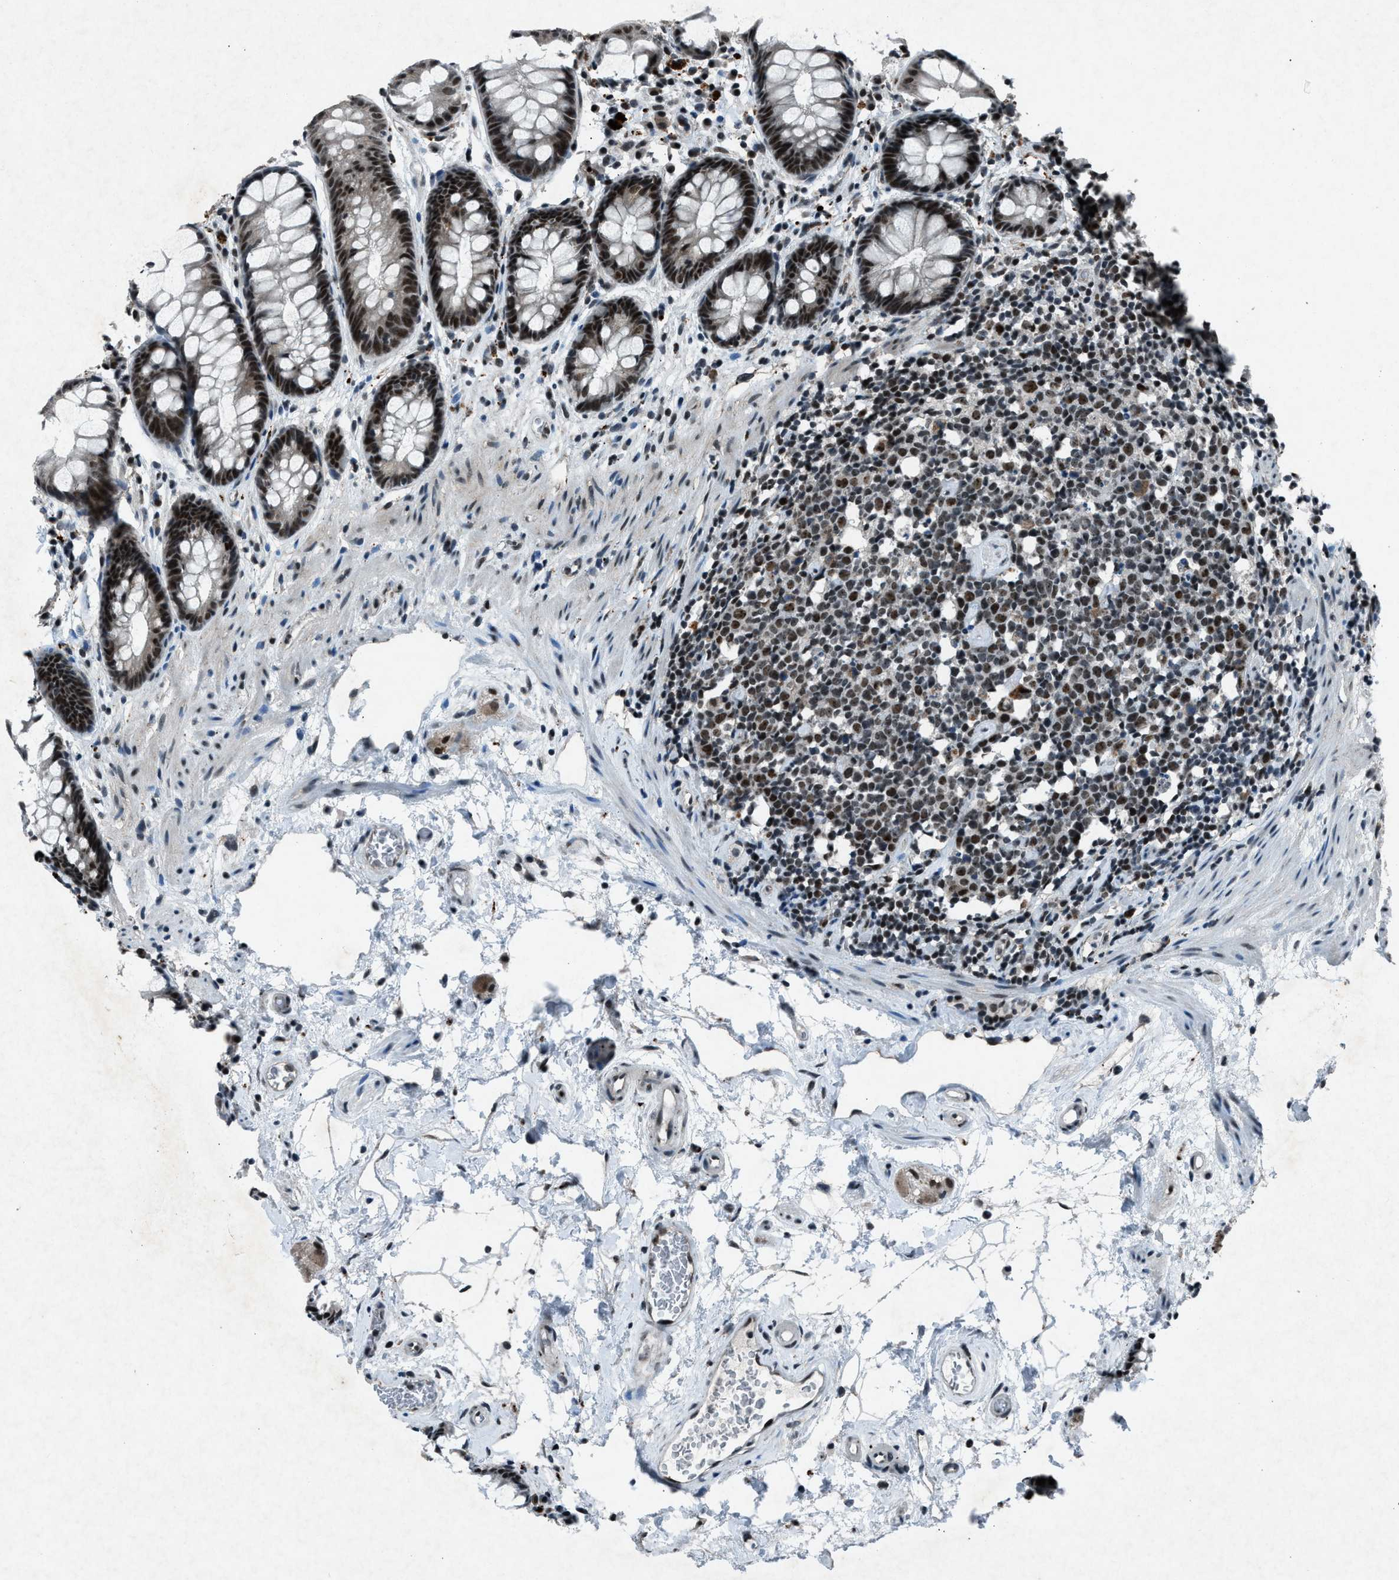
{"staining": {"intensity": "moderate", "quantity": ">75%", "location": "nuclear"}, "tissue": "rectum", "cell_type": "Glandular cells", "image_type": "normal", "snomed": [{"axis": "morphology", "description": "Normal tissue, NOS"}, {"axis": "topography", "description": "Rectum"}], "caption": "Normal rectum exhibits moderate nuclear staining in about >75% of glandular cells, visualized by immunohistochemistry.", "gene": "ADCY1", "patient": {"sex": "male", "age": 64}}